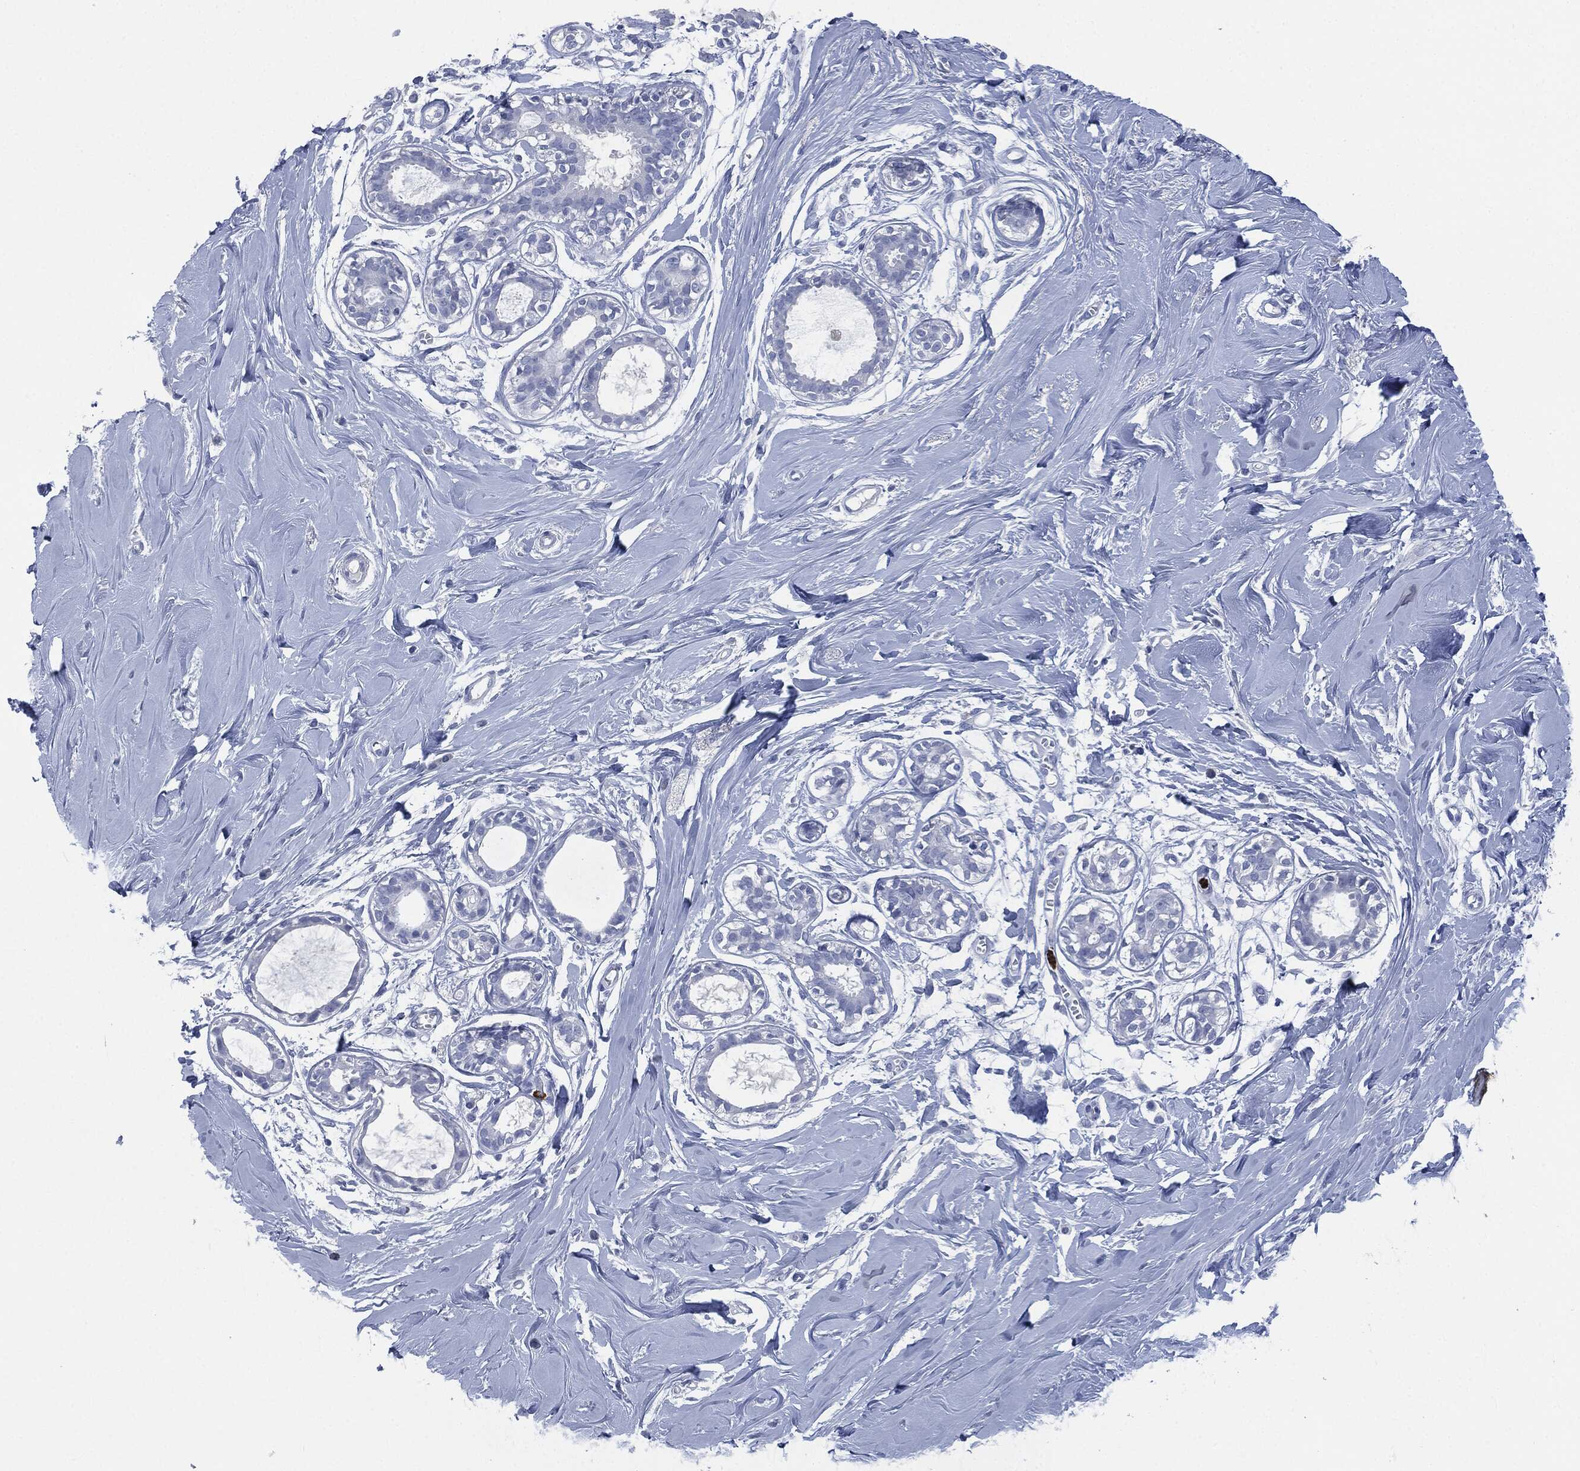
{"staining": {"intensity": "negative", "quantity": "none", "location": "none"}, "tissue": "soft tissue", "cell_type": "Fibroblasts", "image_type": "normal", "snomed": [{"axis": "morphology", "description": "Normal tissue, NOS"}, {"axis": "topography", "description": "Breast"}], "caption": "Immunohistochemical staining of normal soft tissue shows no significant expression in fibroblasts. Nuclei are stained in blue.", "gene": "CEACAM8", "patient": {"sex": "female", "age": 49}}